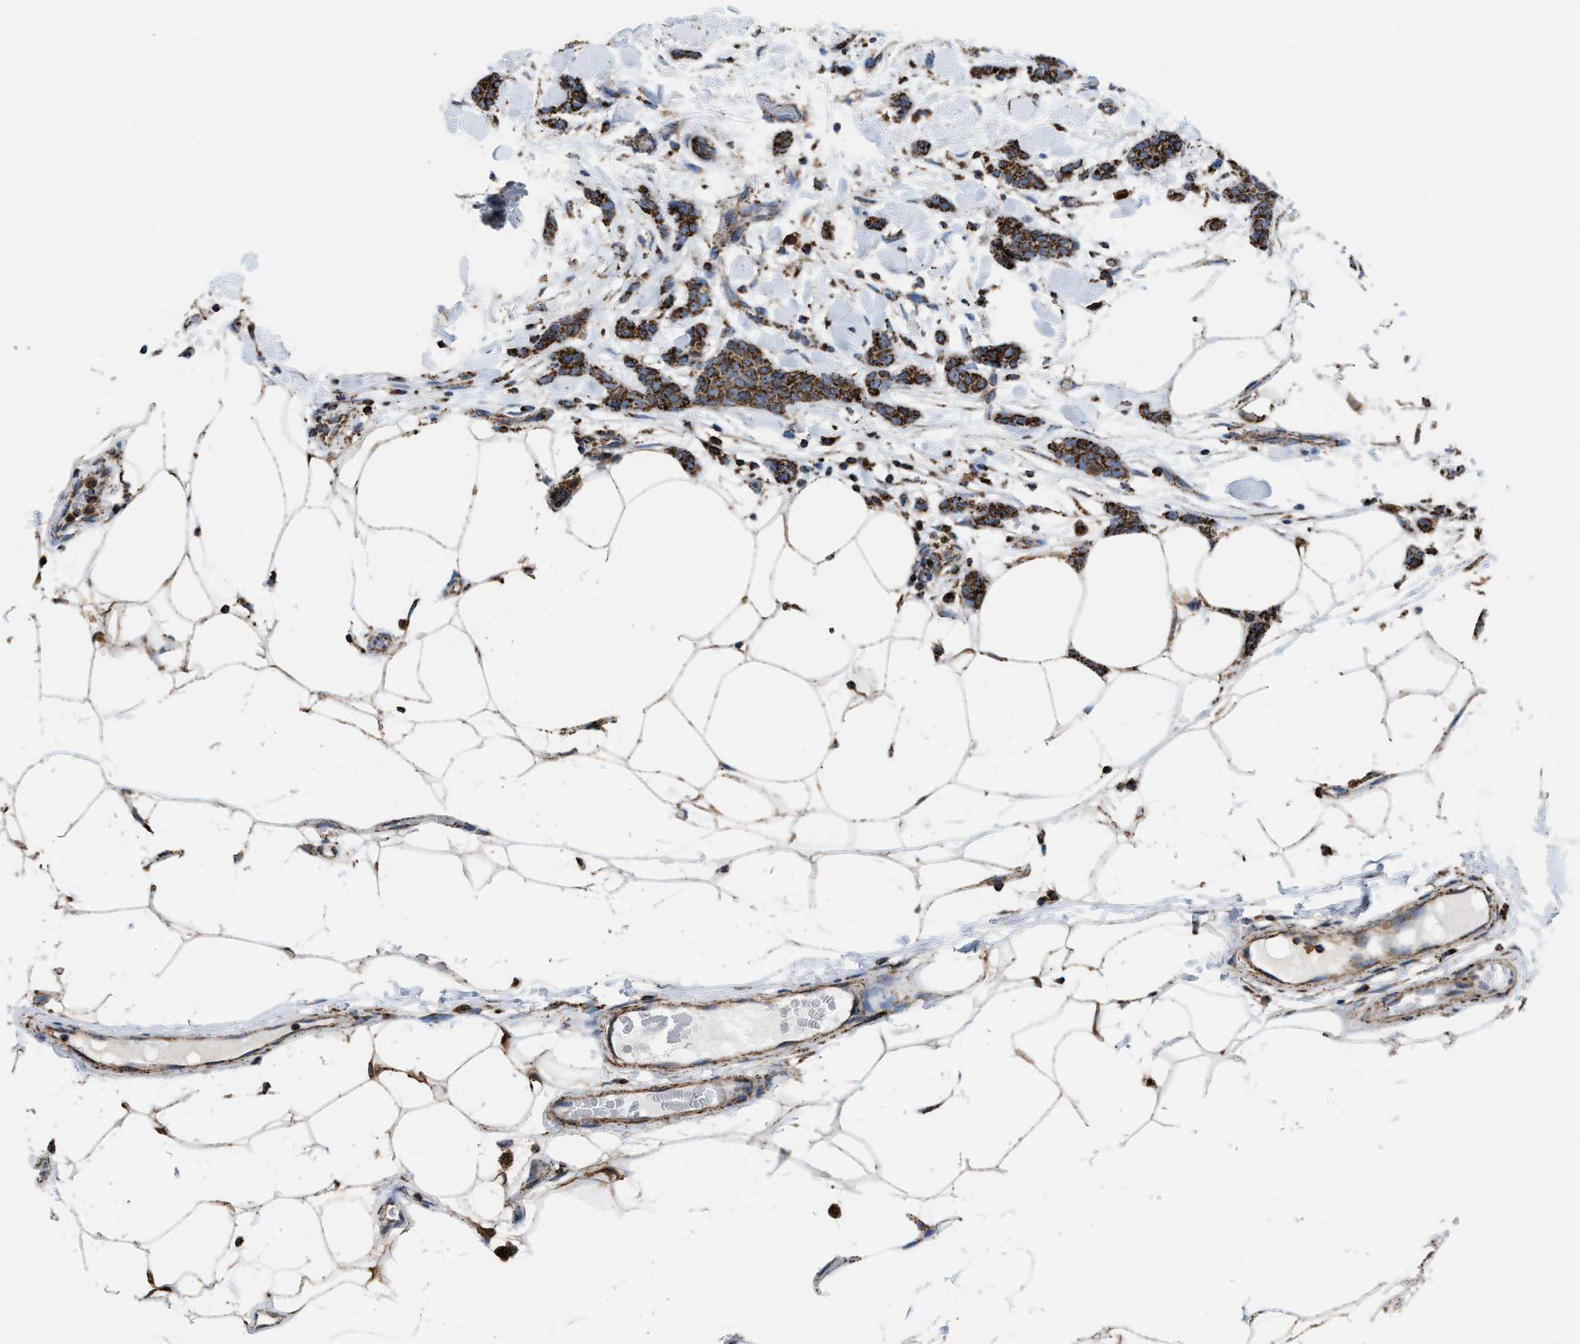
{"staining": {"intensity": "strong", "quantity": ">75%", "location": "cytoplasmic/membranous"}, "tissue": "breast cancer", "cell_type": "Tumor cells", "image_type": "cancer", "snomed": [{"axis": "morphology", "description": "Lobular carcinoma"}, {"axis": "topography", "description": "Skin"}, {"axis": "topography", "description": "Breast"}], "caption": "An image of human breast cancer stained for a protein reveals strong cytoplasmic/membranous brown staining in tumor cells.", "gene": "ECHS1", "patient": {"sex": "female", "age": 46}}